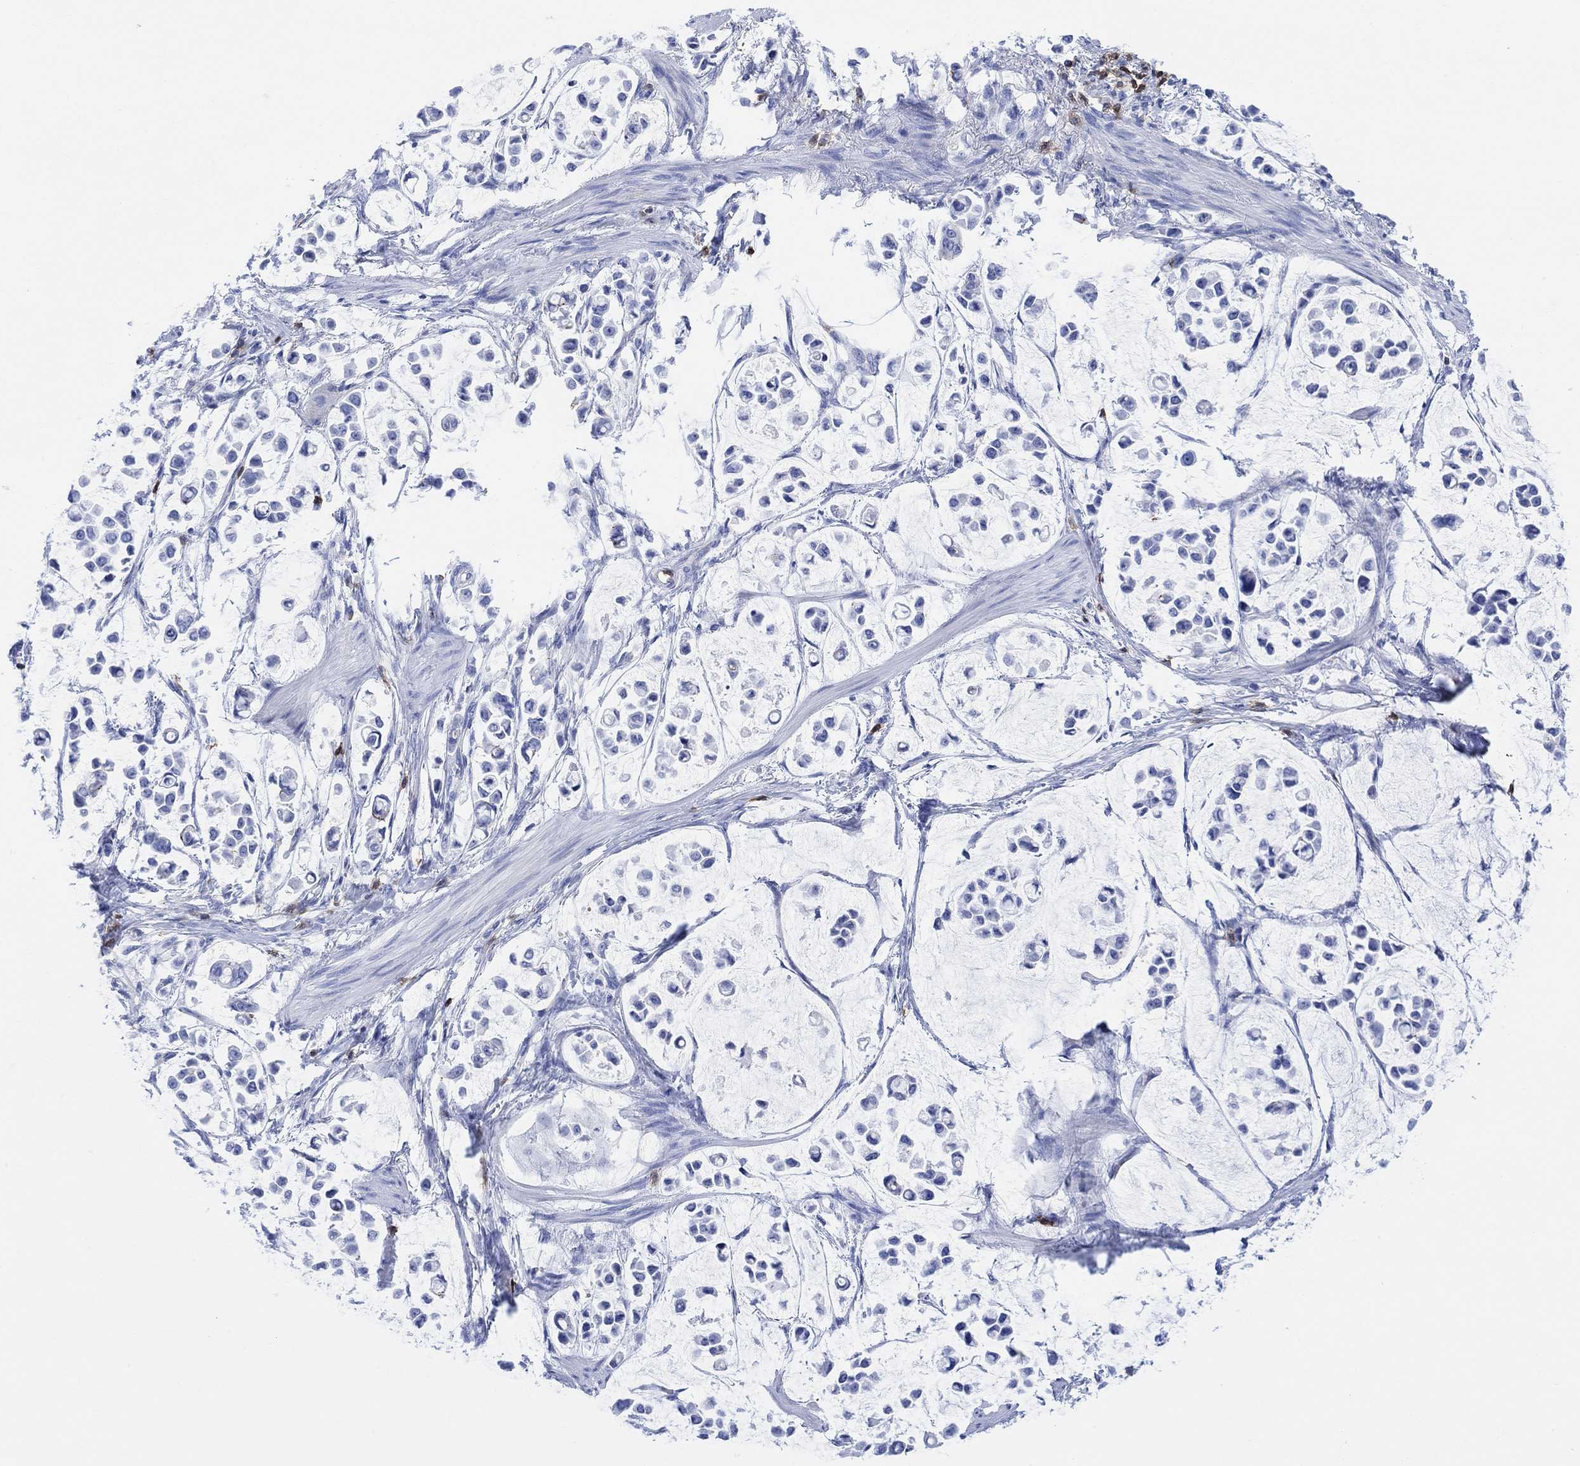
{"staining": {"intensity": "negative", "quantity": "none", "location": "none"}, "tissue": "stomach cancer", "cell_type": "Tumor cells", "image_type": "cancer", "snomed": [{"axis": "morphology", "description": "Adenocarcinoma, NOS"}, {"axis": "topography", "description": "Stomach"}], "caption": "Immunohistochemistry (IHC) micrograph of stomach cancer stained for a protein (brown), which reveals no expression in tumor cells.", "gene": "GPR65", "patient": {"sex": "male", "age": 82}}